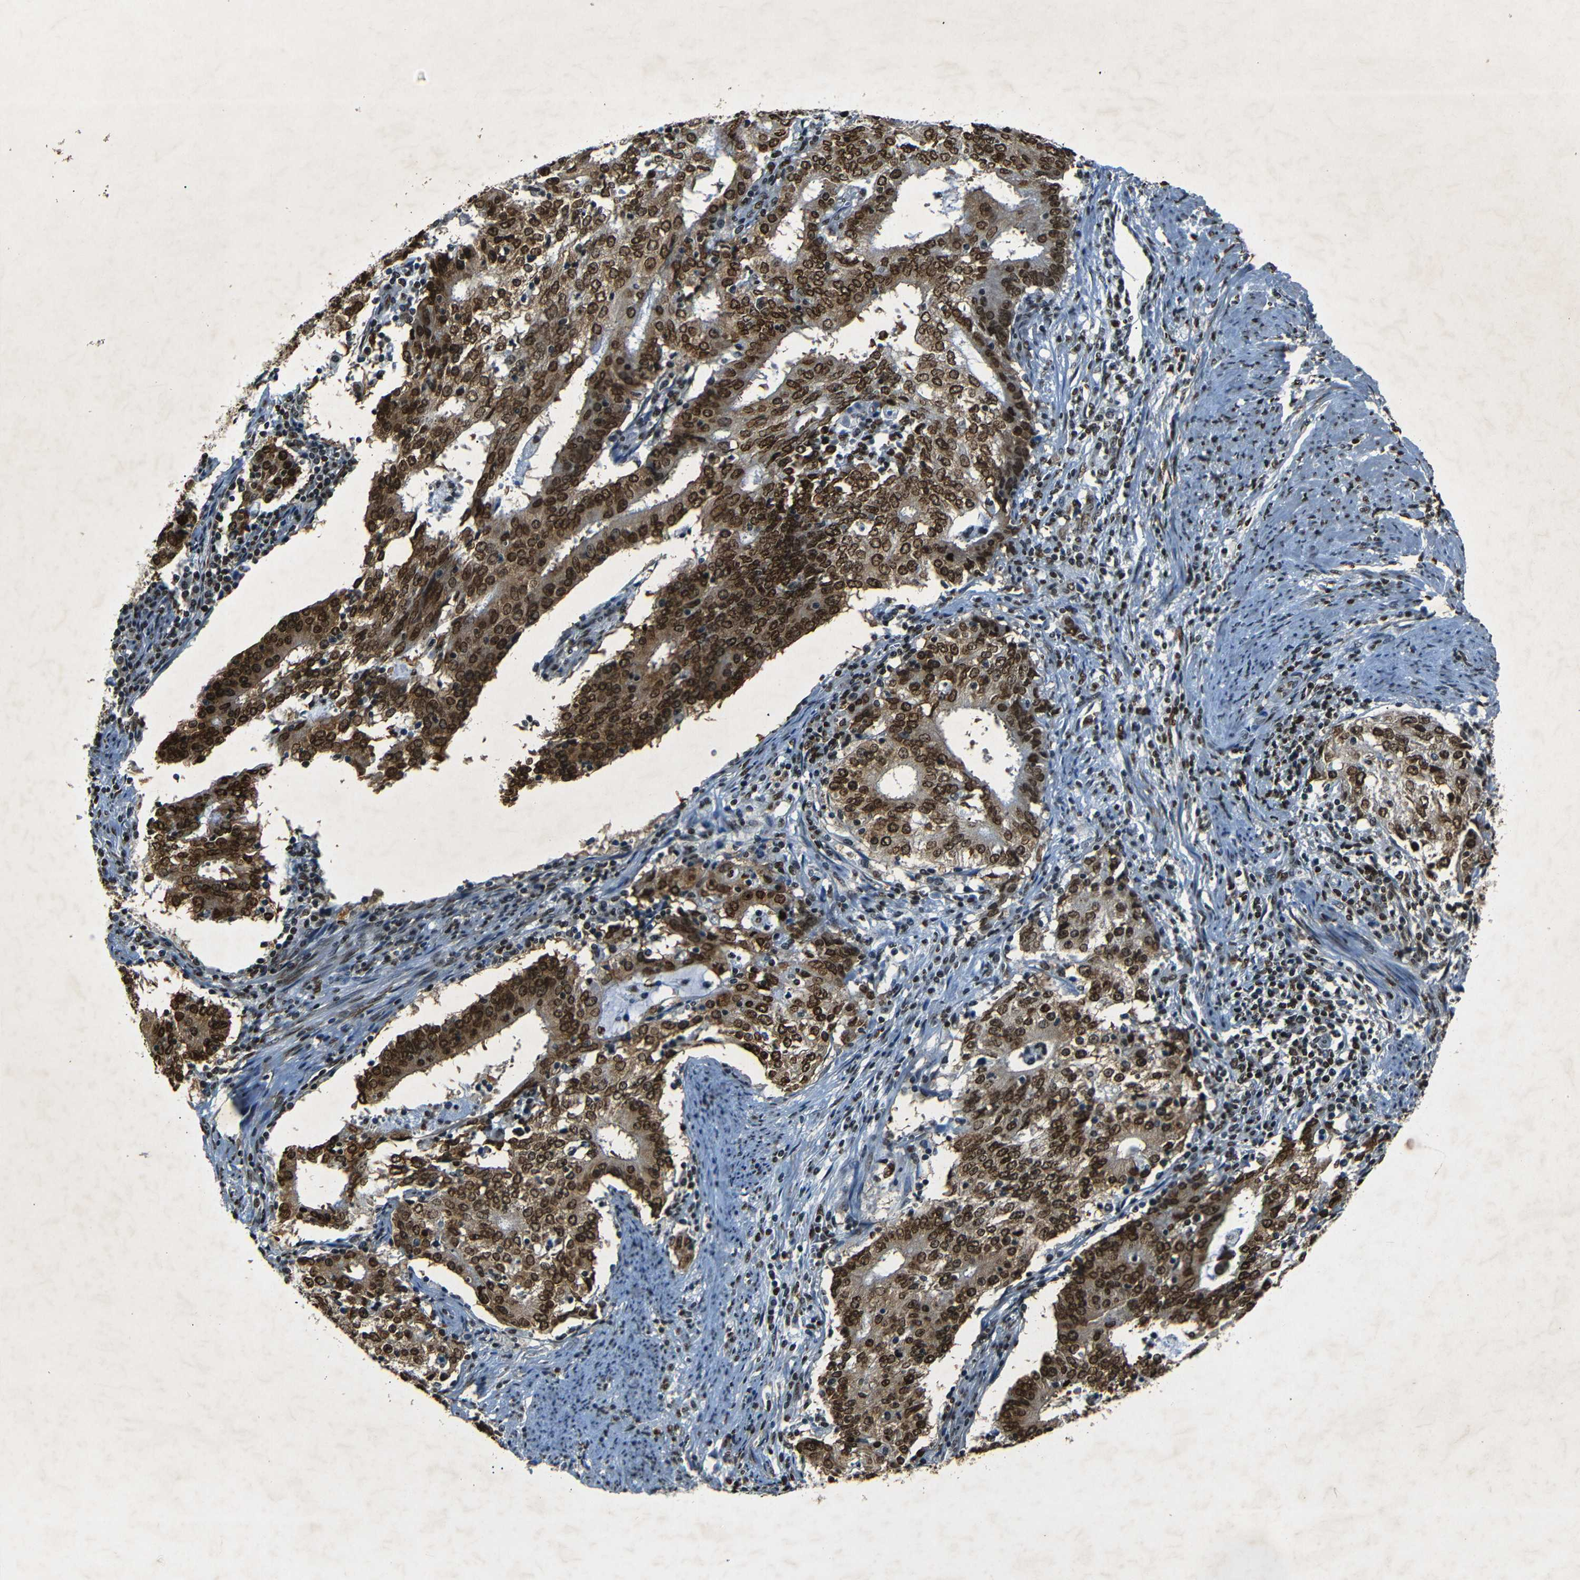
{"staining": {"intensity": "strong", "quantity": ">75%", "location": "nuclear"}, "tissue": "cervical cancer", "cell_type": "Tumor cells", "image_type": "cancer", "snomed": [{"axis": "morphology", "description": "Adenocarcinoma, NOS"}, {"axis": "topography", "description": "Cervix"}], "caption": "Cervical cancer stained for a protein (brown) demonstrates strong nuclear positive staining in about >75% of tumor cells.", "gene": "HMGN1", "patient": {"sex": "female", "age": 44}}